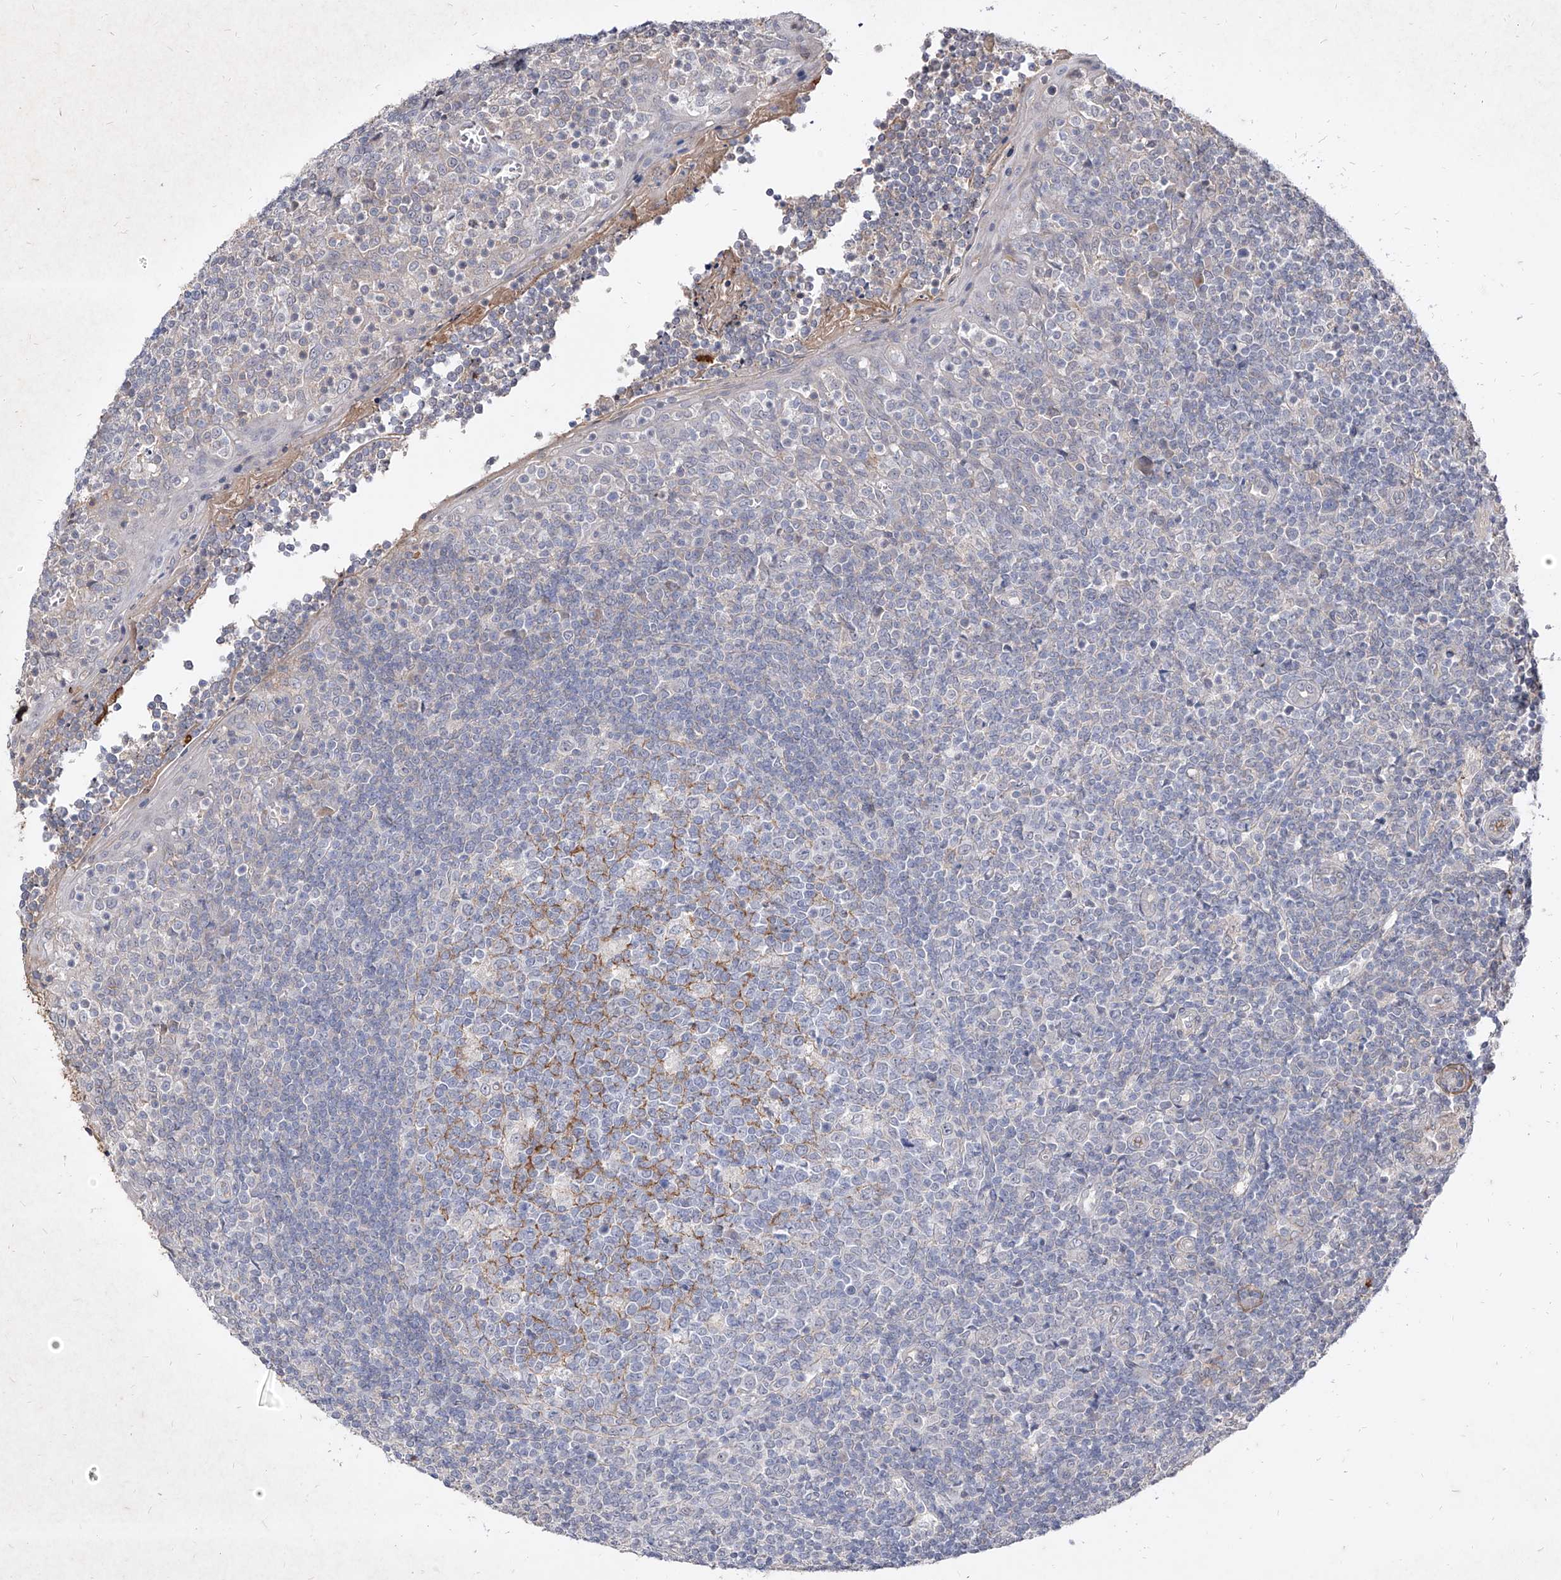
{"staining": {"intensity": "negative", "quantity": "none", "location": "none"}, "tissue": "tonsil", "cell_type": "Germinal center cells", "image_type": "normal", "snomed": [{"axis": "morphology", "description": "Normal tissue, NOS"}, {"axis": "topography", "description": "Tonsil"}], "caption": "IHC of normal human tonsil exhibits no staining in germinal center cells. (Brightfield microscopy of DAB (3,3'-diaminobenzidine) immunohistochemistry at high magnification).", "gene": "C4A", "patient": {"sex": "female", "age": 19}}